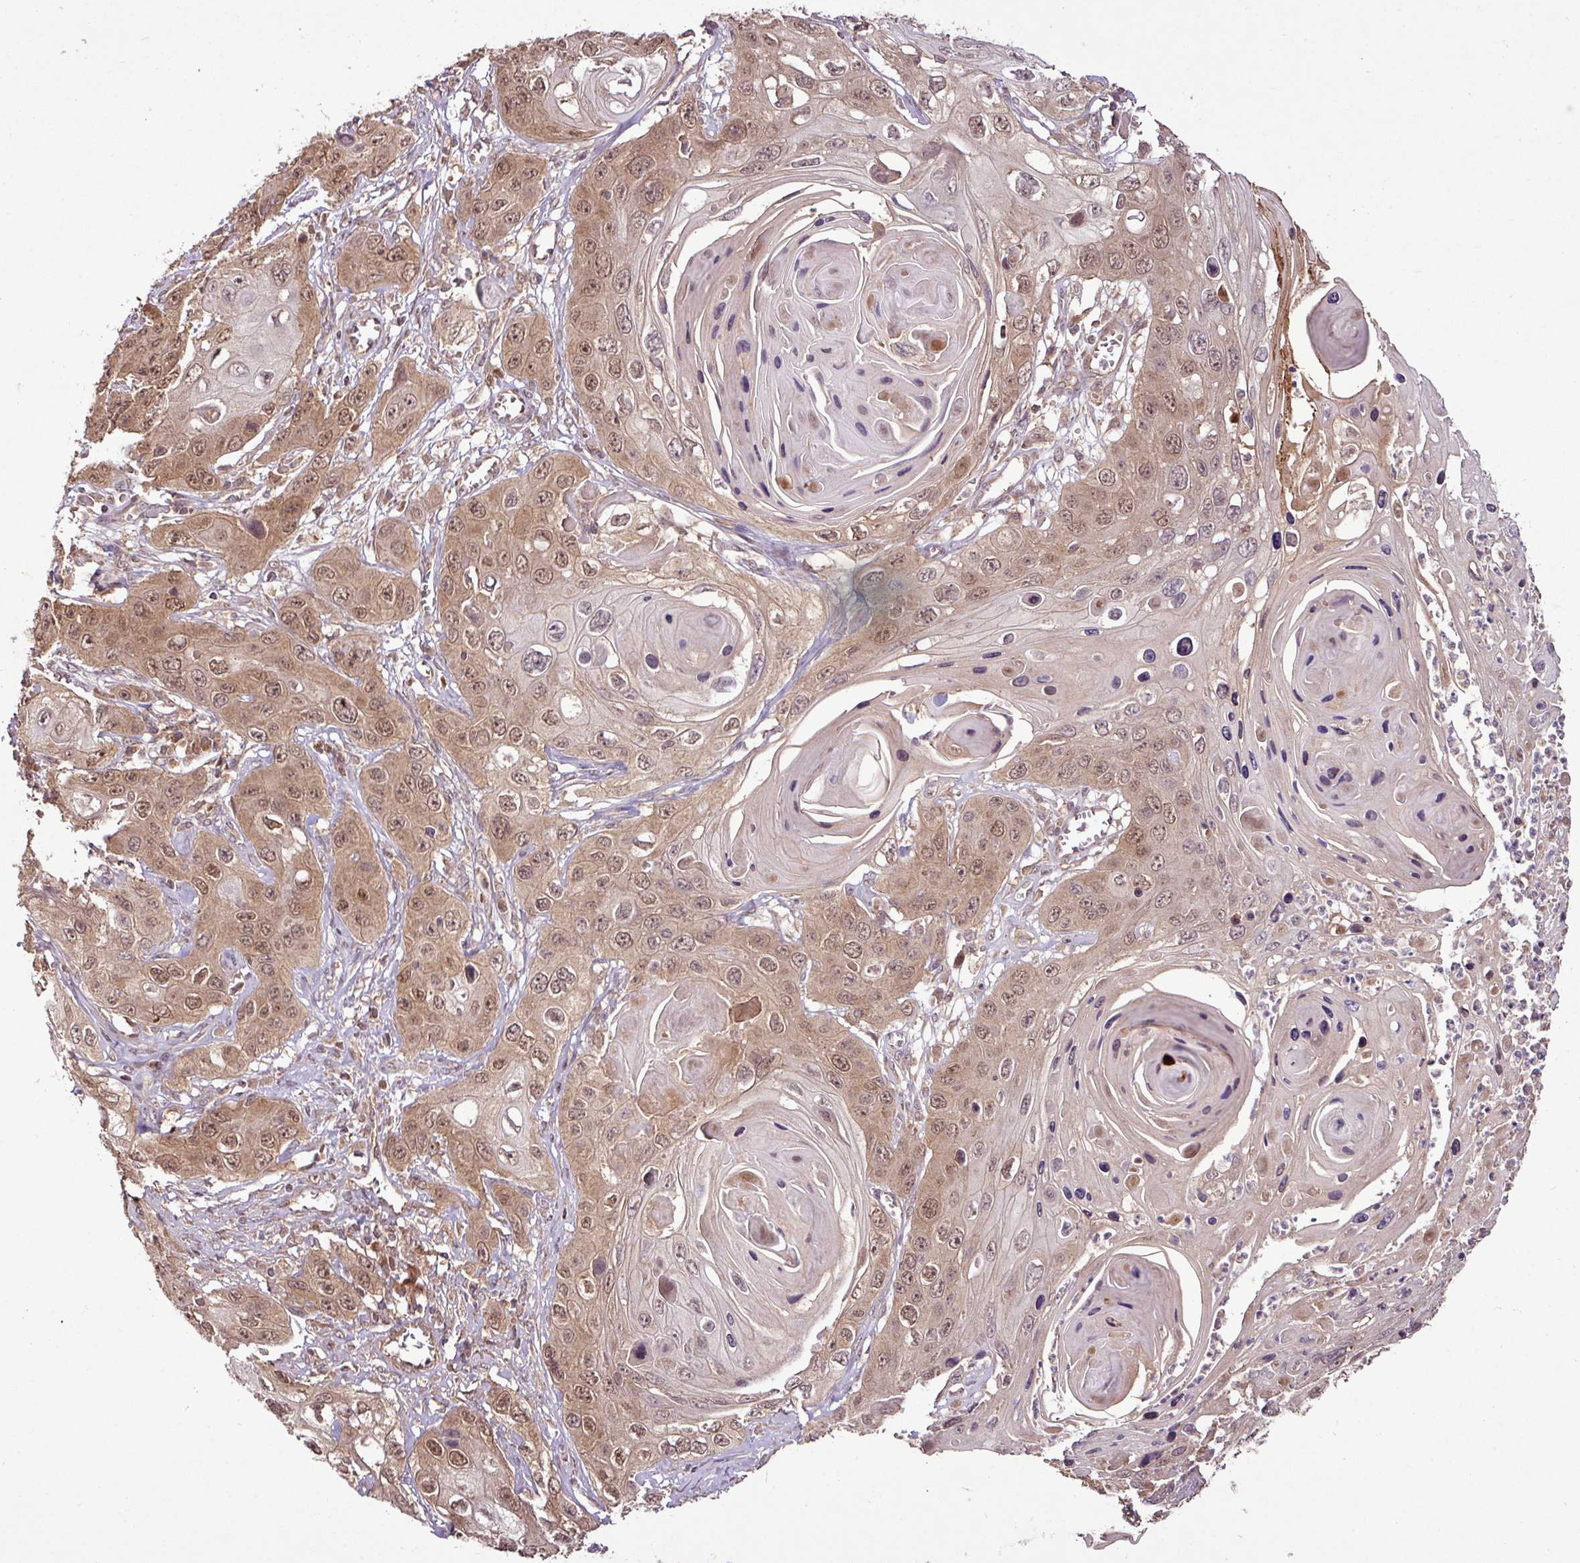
{"staining": {"intensity": "moderate", "quantity": ">75%", "location": "cytoplasmic/membranous,nuclear"}, "tissue": "skin cancer", "cell_type": "Tumor cells", "image_type": "cancer", "snomed": [{"axis": "morphology", "description": "Squamous cell carcinoma, NOS"}, {"axis": "topography", "description": "Skin"}], "caption": "This image demonstrates skin cancer (squamous cell carcinoma) stained with immunohistochemistry (IHC) to label a protein in brown. The cytoplasmic/membranous and nuclear of tumor cells show moderate positivity for the protein. Nuclei are counter-stained blue.", "gene": "FAIM", "patient": {"sex": "male", "age": 55}}